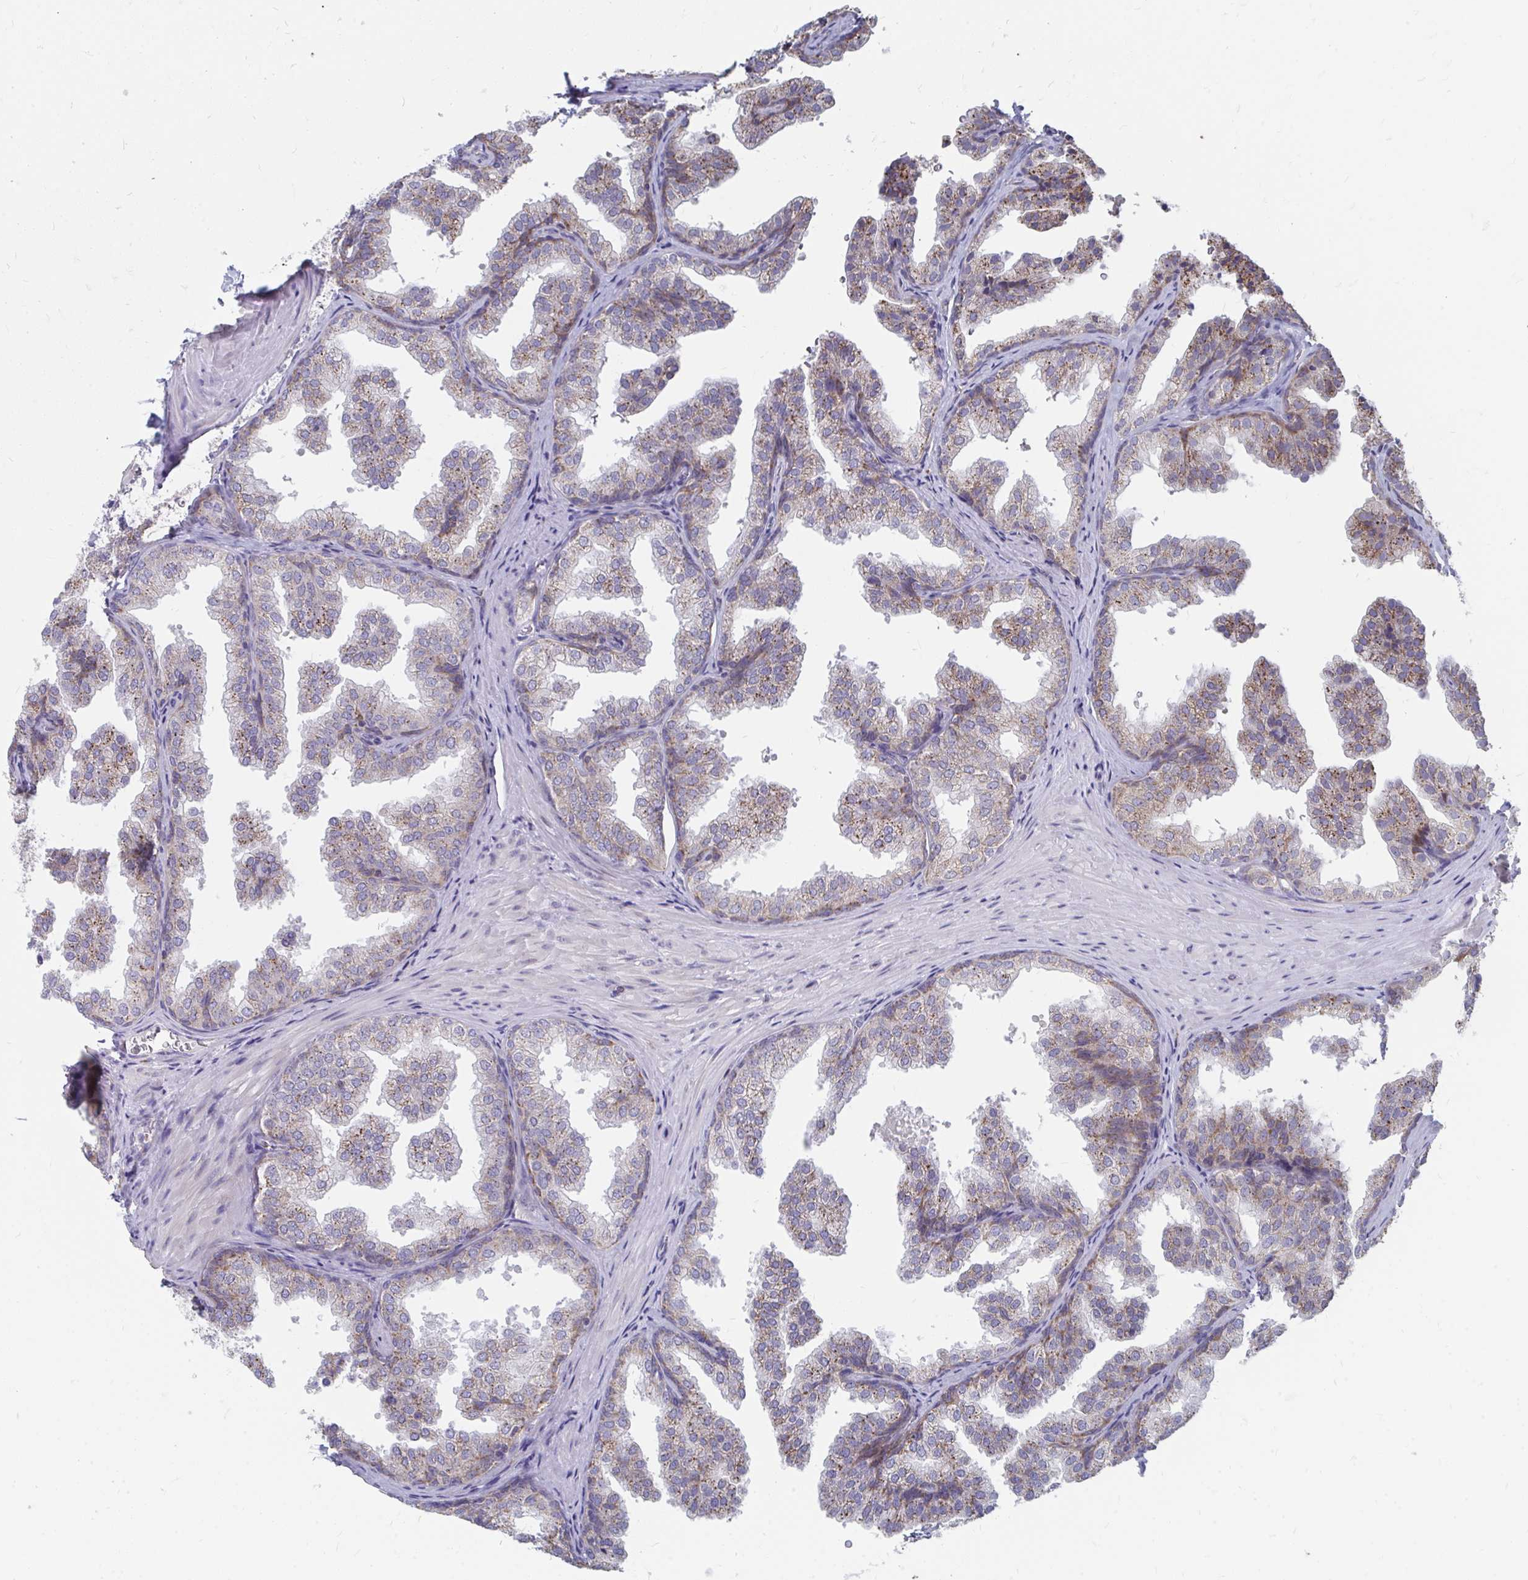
{"staining": {"intensity": "weak", "quantity": "25%-75%", "location": "cytoplasmic/membranous"}, "tissue": "prostate", "cell_type": "Glandular cells", "image_type": "normal", "snomed": [{"axis": "morphology", "description": "Normal tissue, NOS"}, {"axis": "topography", "description": "Prostate"}], "caption": "Immunohistochemical staining of normal human prostate reveals weak cytoplasmic/membranous protein positivity in about 25%-75% of glandular cells.", "gene": "PABIR3", "patient": {"sex": "male", "age": 37}}